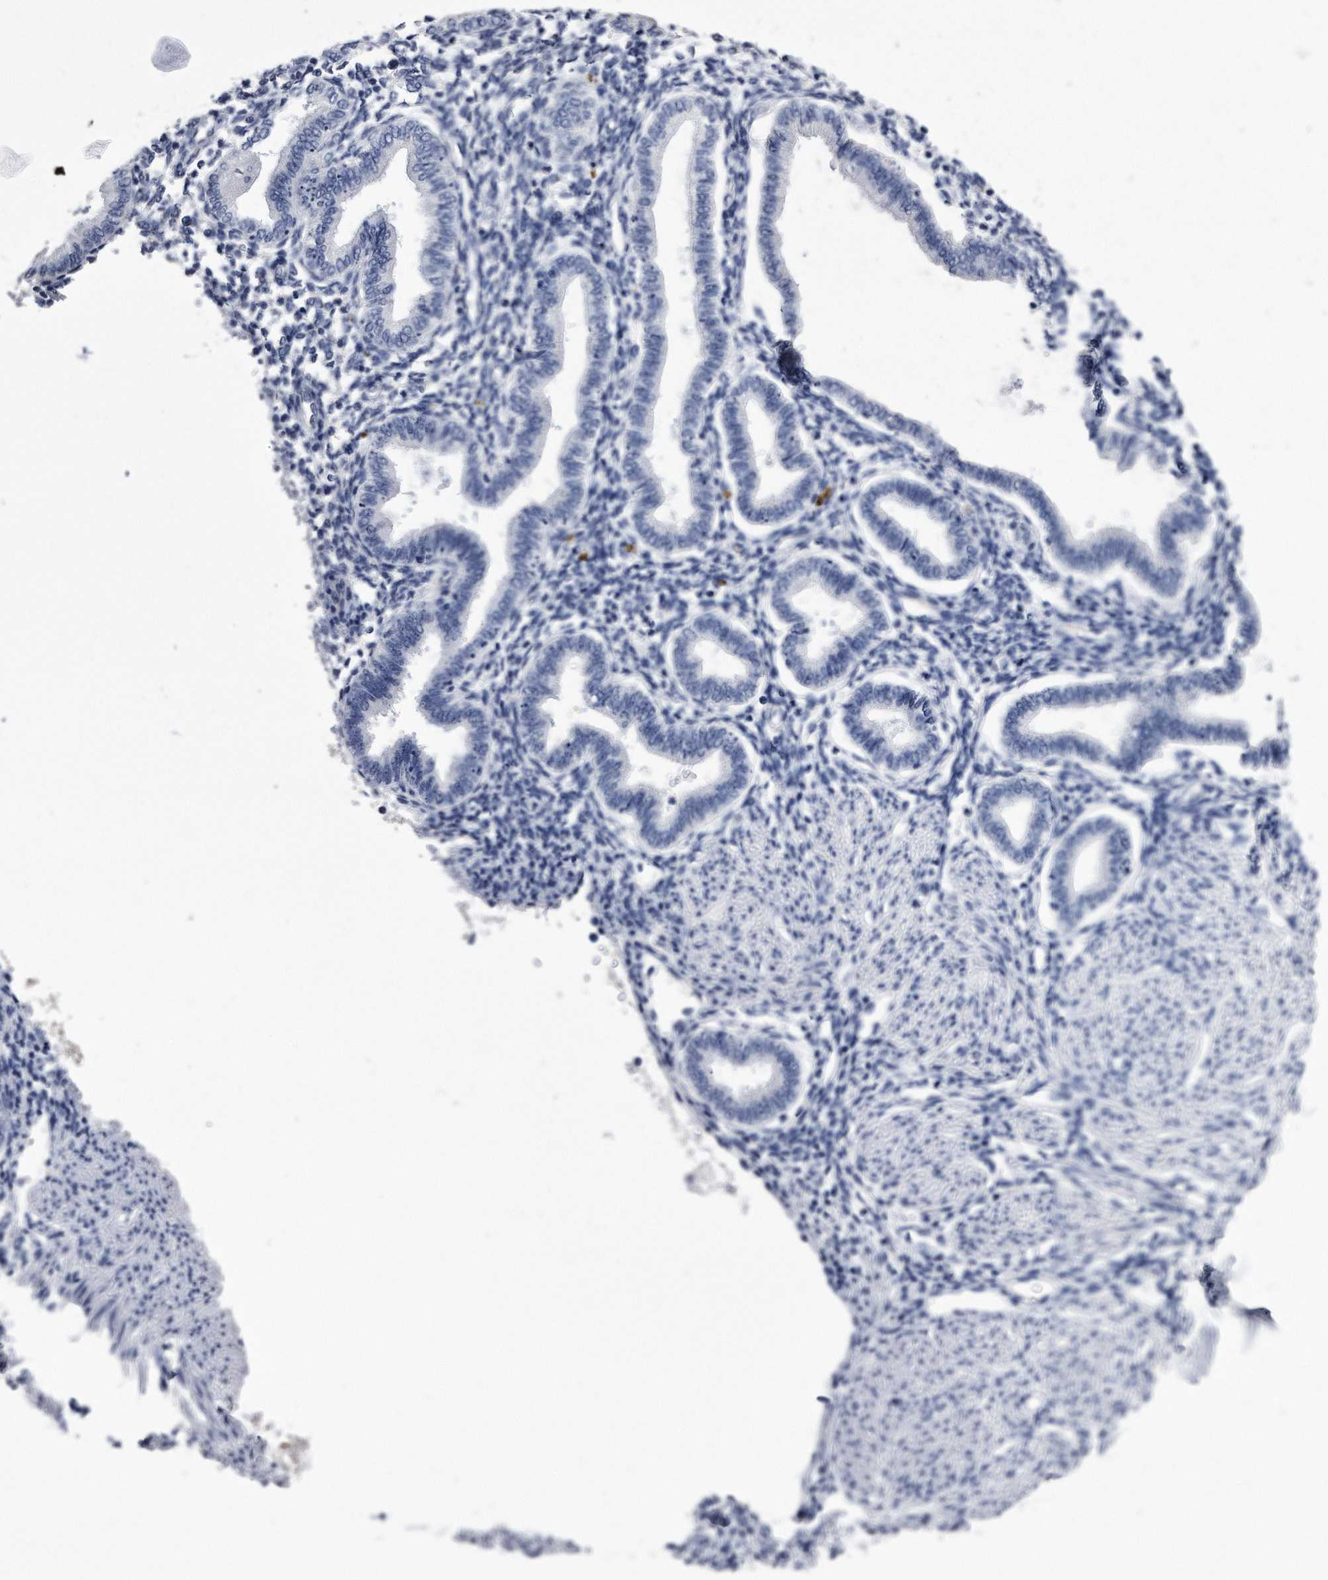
{"staining": {"intensity": "negative", "quantity": "none", "location": "none"}, "tissue": "endometrium", "cell_type": "Cells in endometrial stroma", "image_type": "normal", "snomed": [{"axis": "morphology", "description": "Normal tissue, NOS"}, {"axis": "topography", "description": "Endometrium"}], "caption": "Endometrium stained for a protein using immunohistochemistry (IHC) exhibits no staining cells in endometrial stroma.", "gene": "KCTD8", "patient": {"sex": "female", "age": 53}}